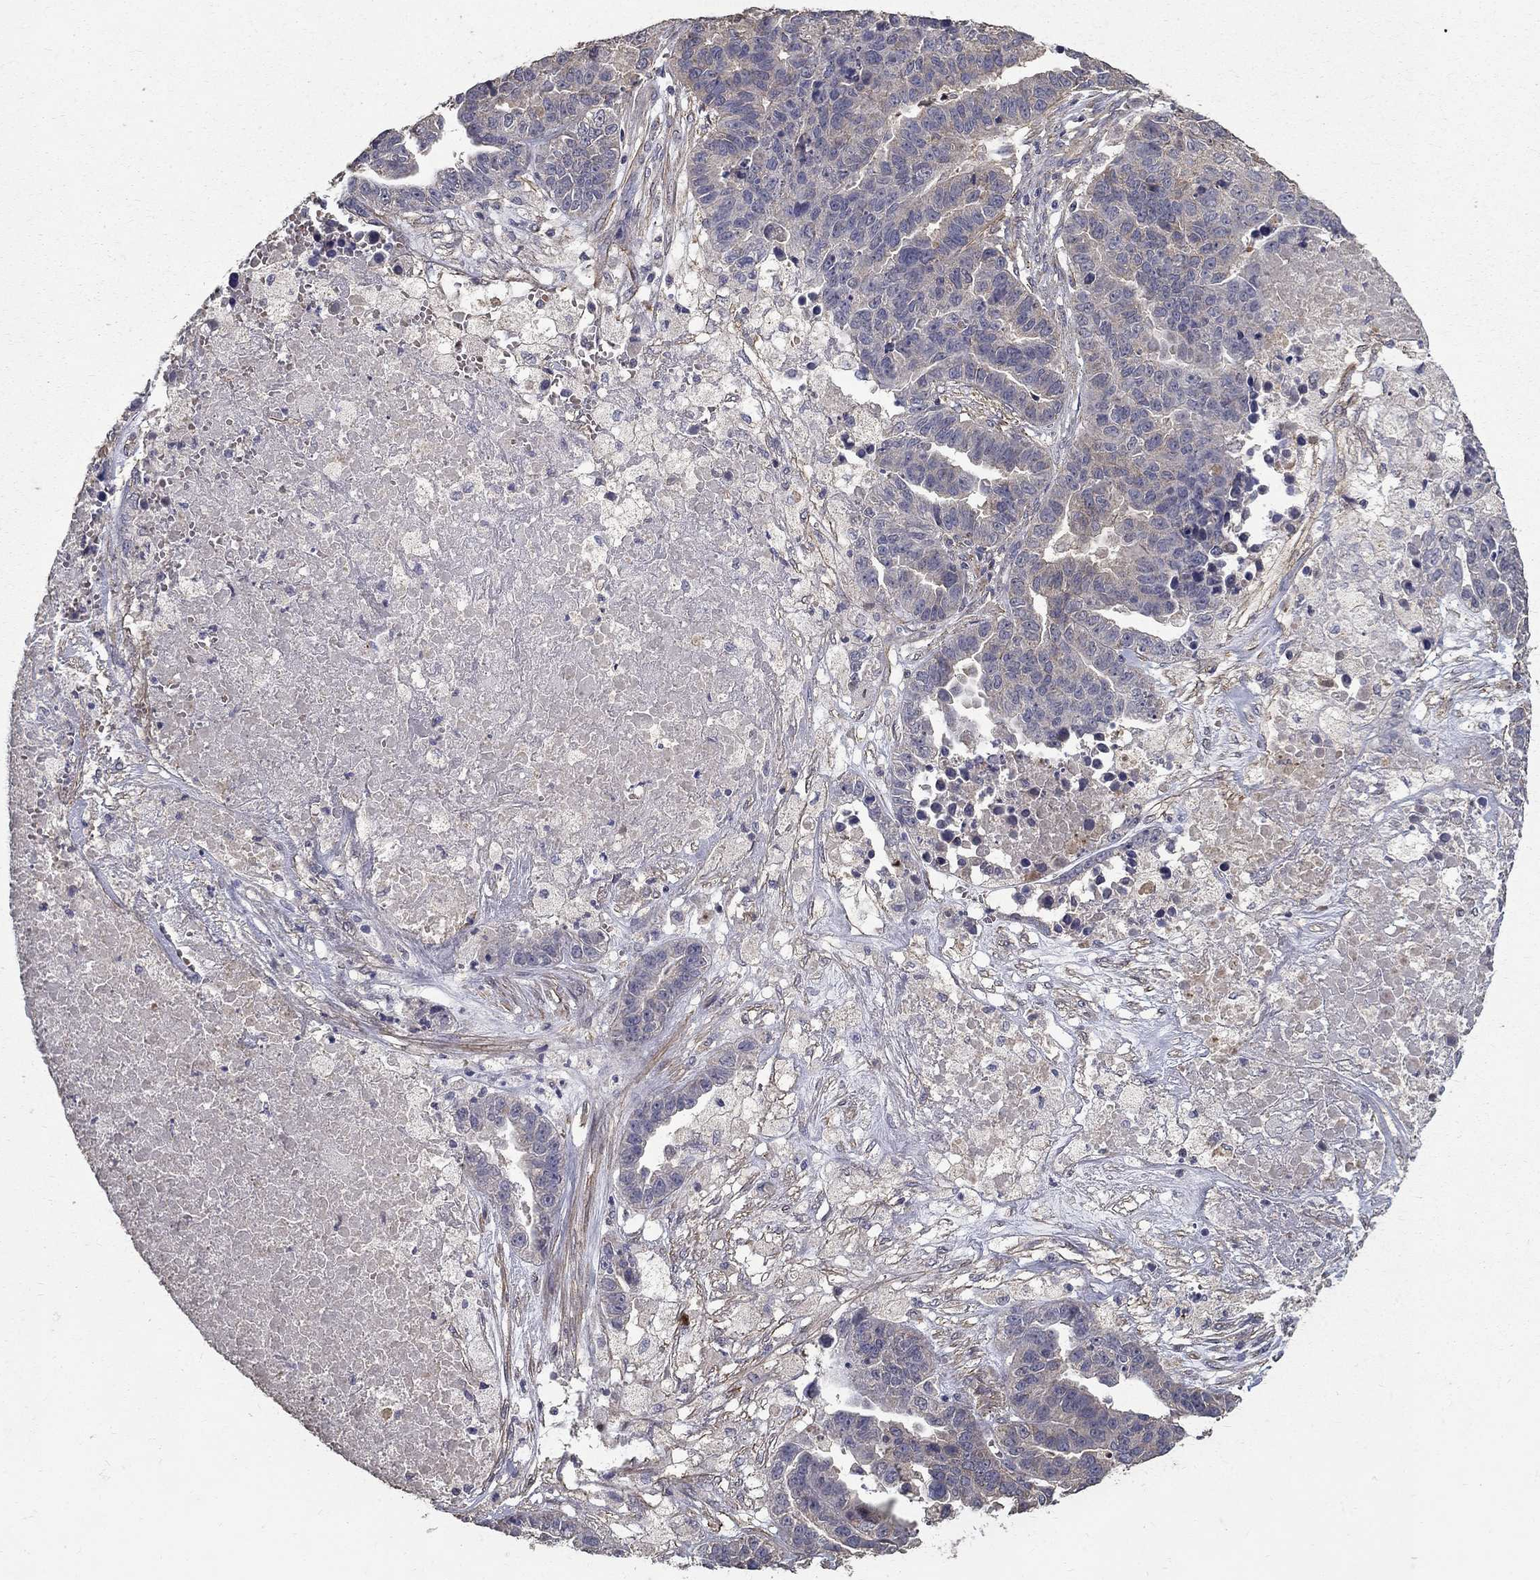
{"staining": {"intensity": "weak", "quantity": "<25%", "location": "cytoplasmic/membranous"}, "tissue": "ovarian cancer", "cell_type": "Tumor cells", "image_type": "cancer", "snomed": [{"axis": "morphology", "description": "Cystadenocarcinoma, serous, NOS"}, {"axis": "topography", "description": "Ovary"}], "caption": "There is no significant expression in tumor cells of ovarian serous cystadenocarcinoma.", "gene": "MPP2", "patient": {"sex": "female", "age": 87}}